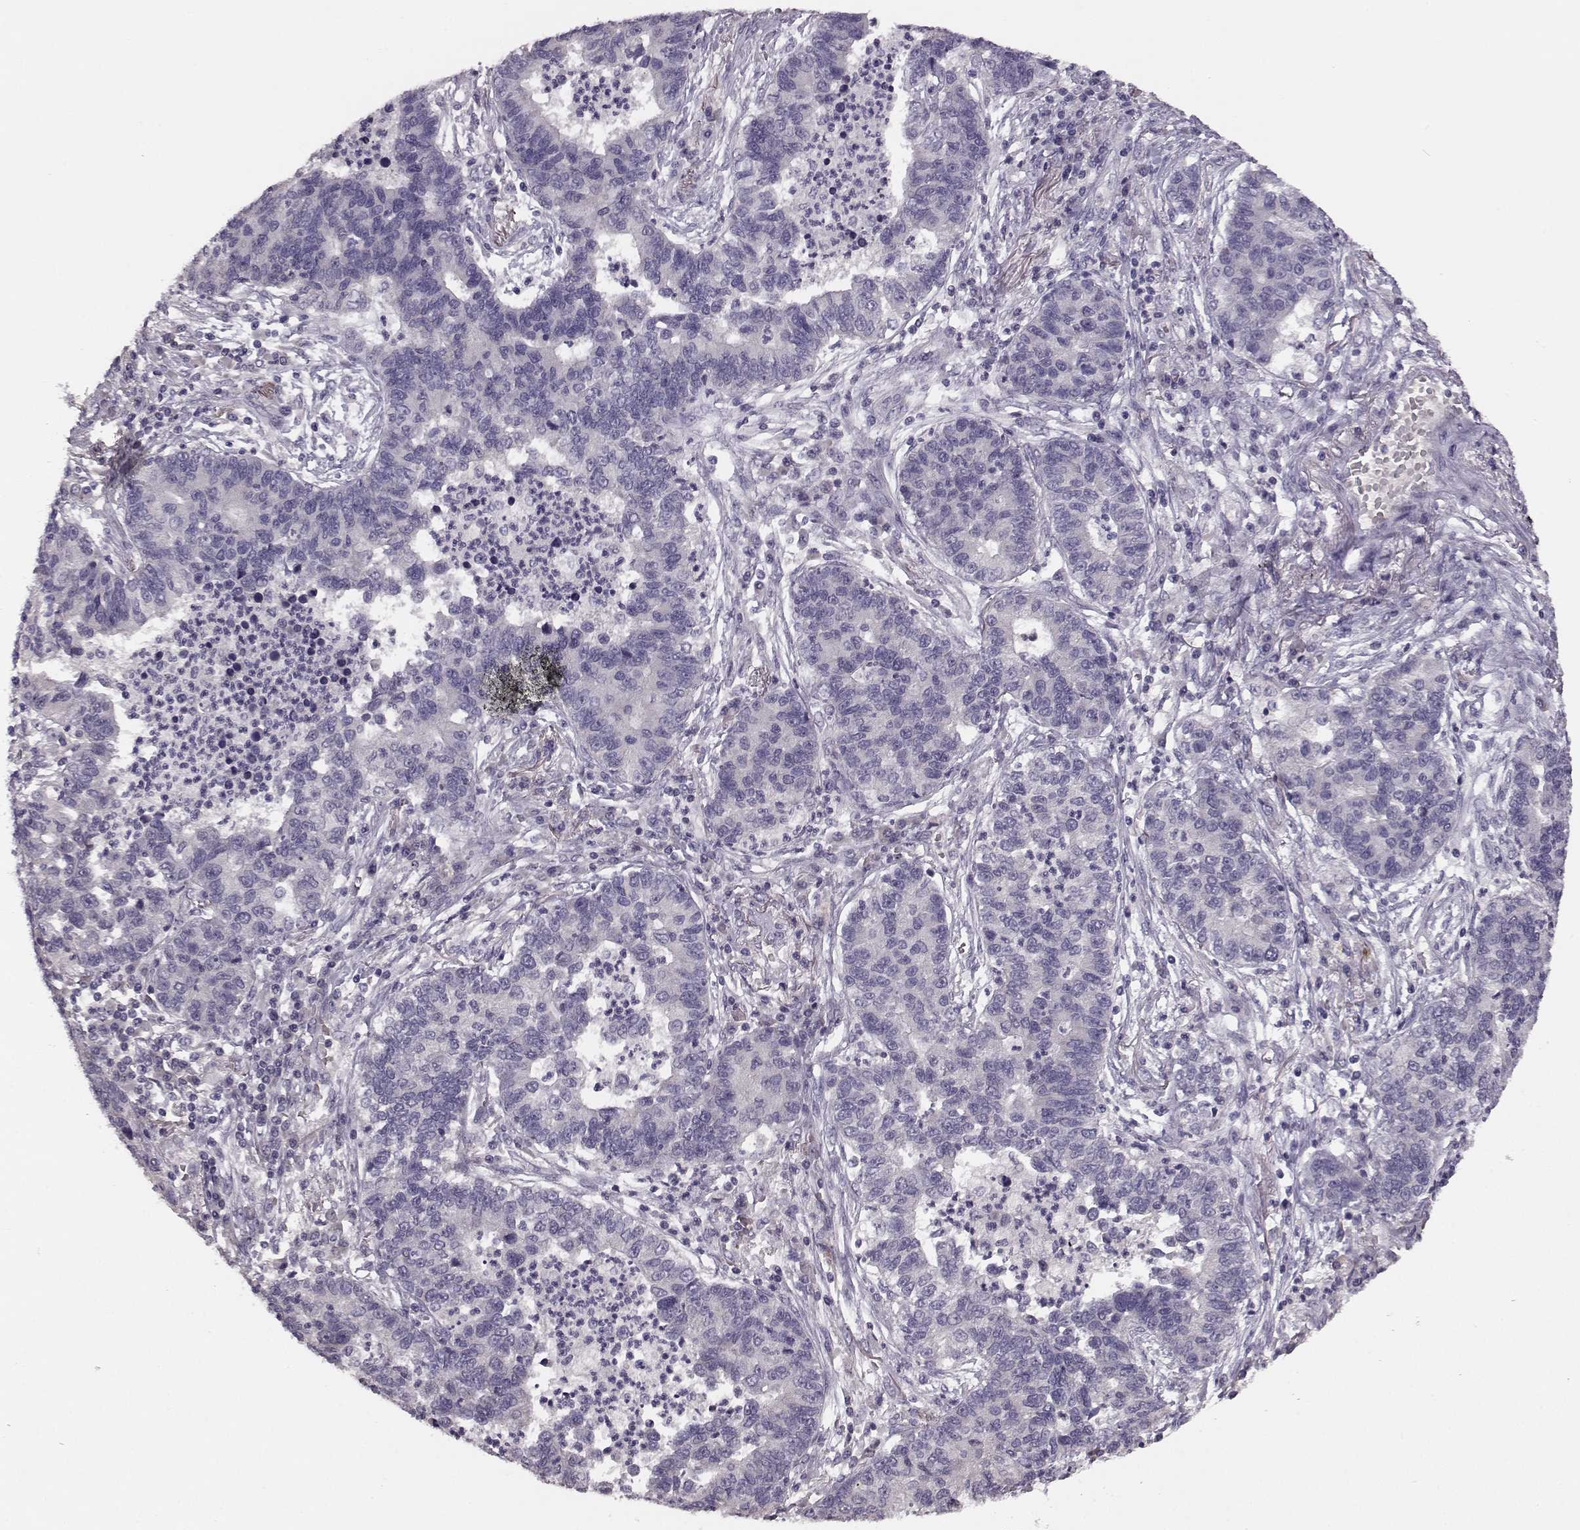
{"staining": {"intensity": "negative", "quantity": "none", "location": "none"}, "tissue": "lung cancer", "cell_type": "Tumor cells", "image_type": "cancer", "snomed": [{"axis": "morphology", "description": "Adenocarcinoma, NOS"}, {"axis": "topography", "description": "Lung"}], "caption": "This is an IHC histopathology image of adenocarcinoma (lung). There is no expression in tumor cells.", "gene": "BFSP2", "patient": {"sex": "female", "age": 57}}